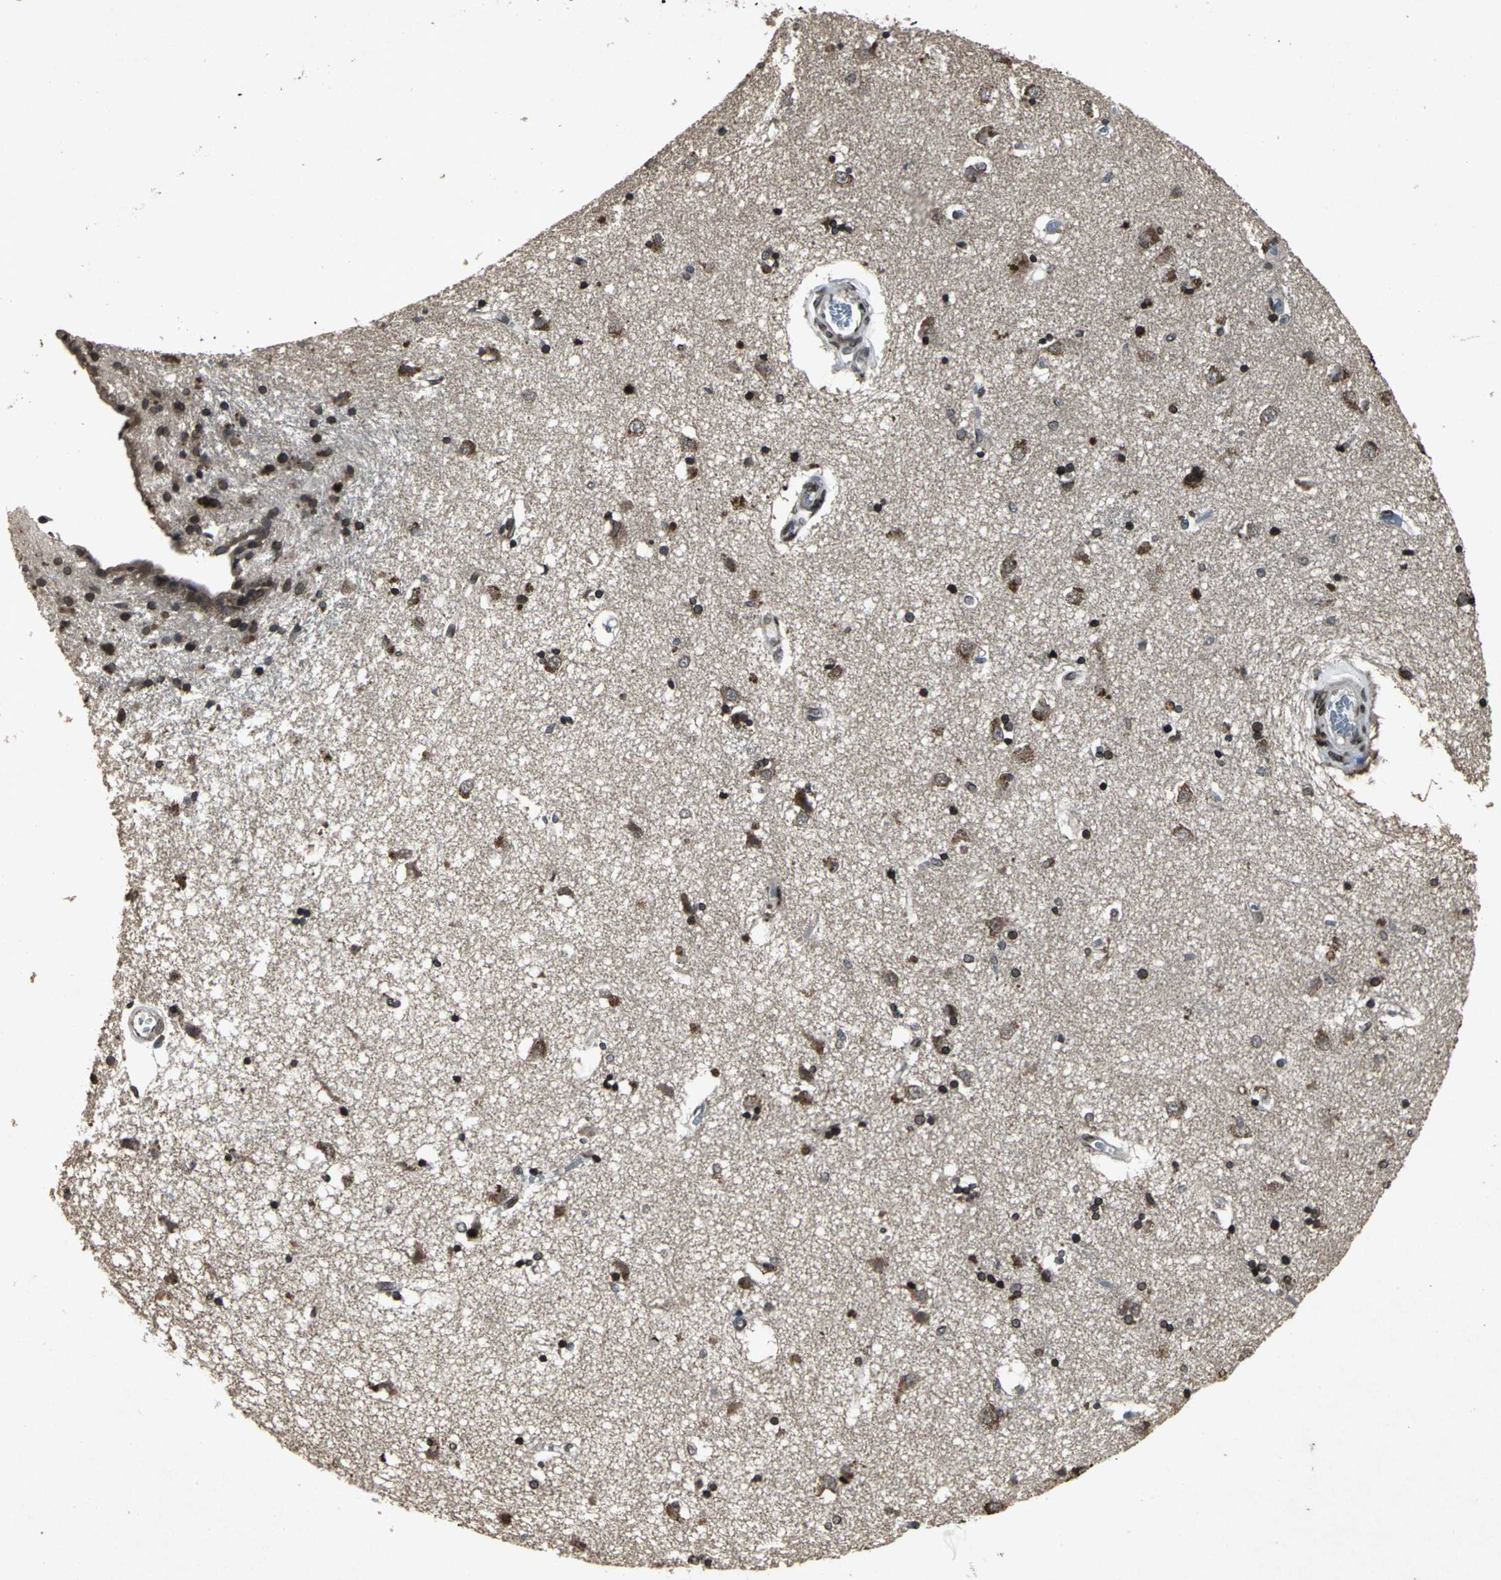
{"staining": {"intensity": "strong", "quantity": ">75%", "location": "cytoplasmic/membranous,nuclear"}, "tissue": "caudate", "cell_type": "Glial cells", "image_type": "normal", "snomed": [{"axis": "morphology", "description": "Normal tissue, NOS"}, {"axis": "topography", "description": "Lateral ventricle wall"}], "caption": "The histopathology image exhibits immunohistochemical staining of benign caudate. There is strong cytoplasmic/membranous,nuclear expression is appreciated in about >75% of glial cells. (DAB (3,3'-diaminobenzidine) = brown stain, brightfield microscopy at high magnification).", "gene": "SH2B3", "patient": {"sex": "female", "age": 54}}